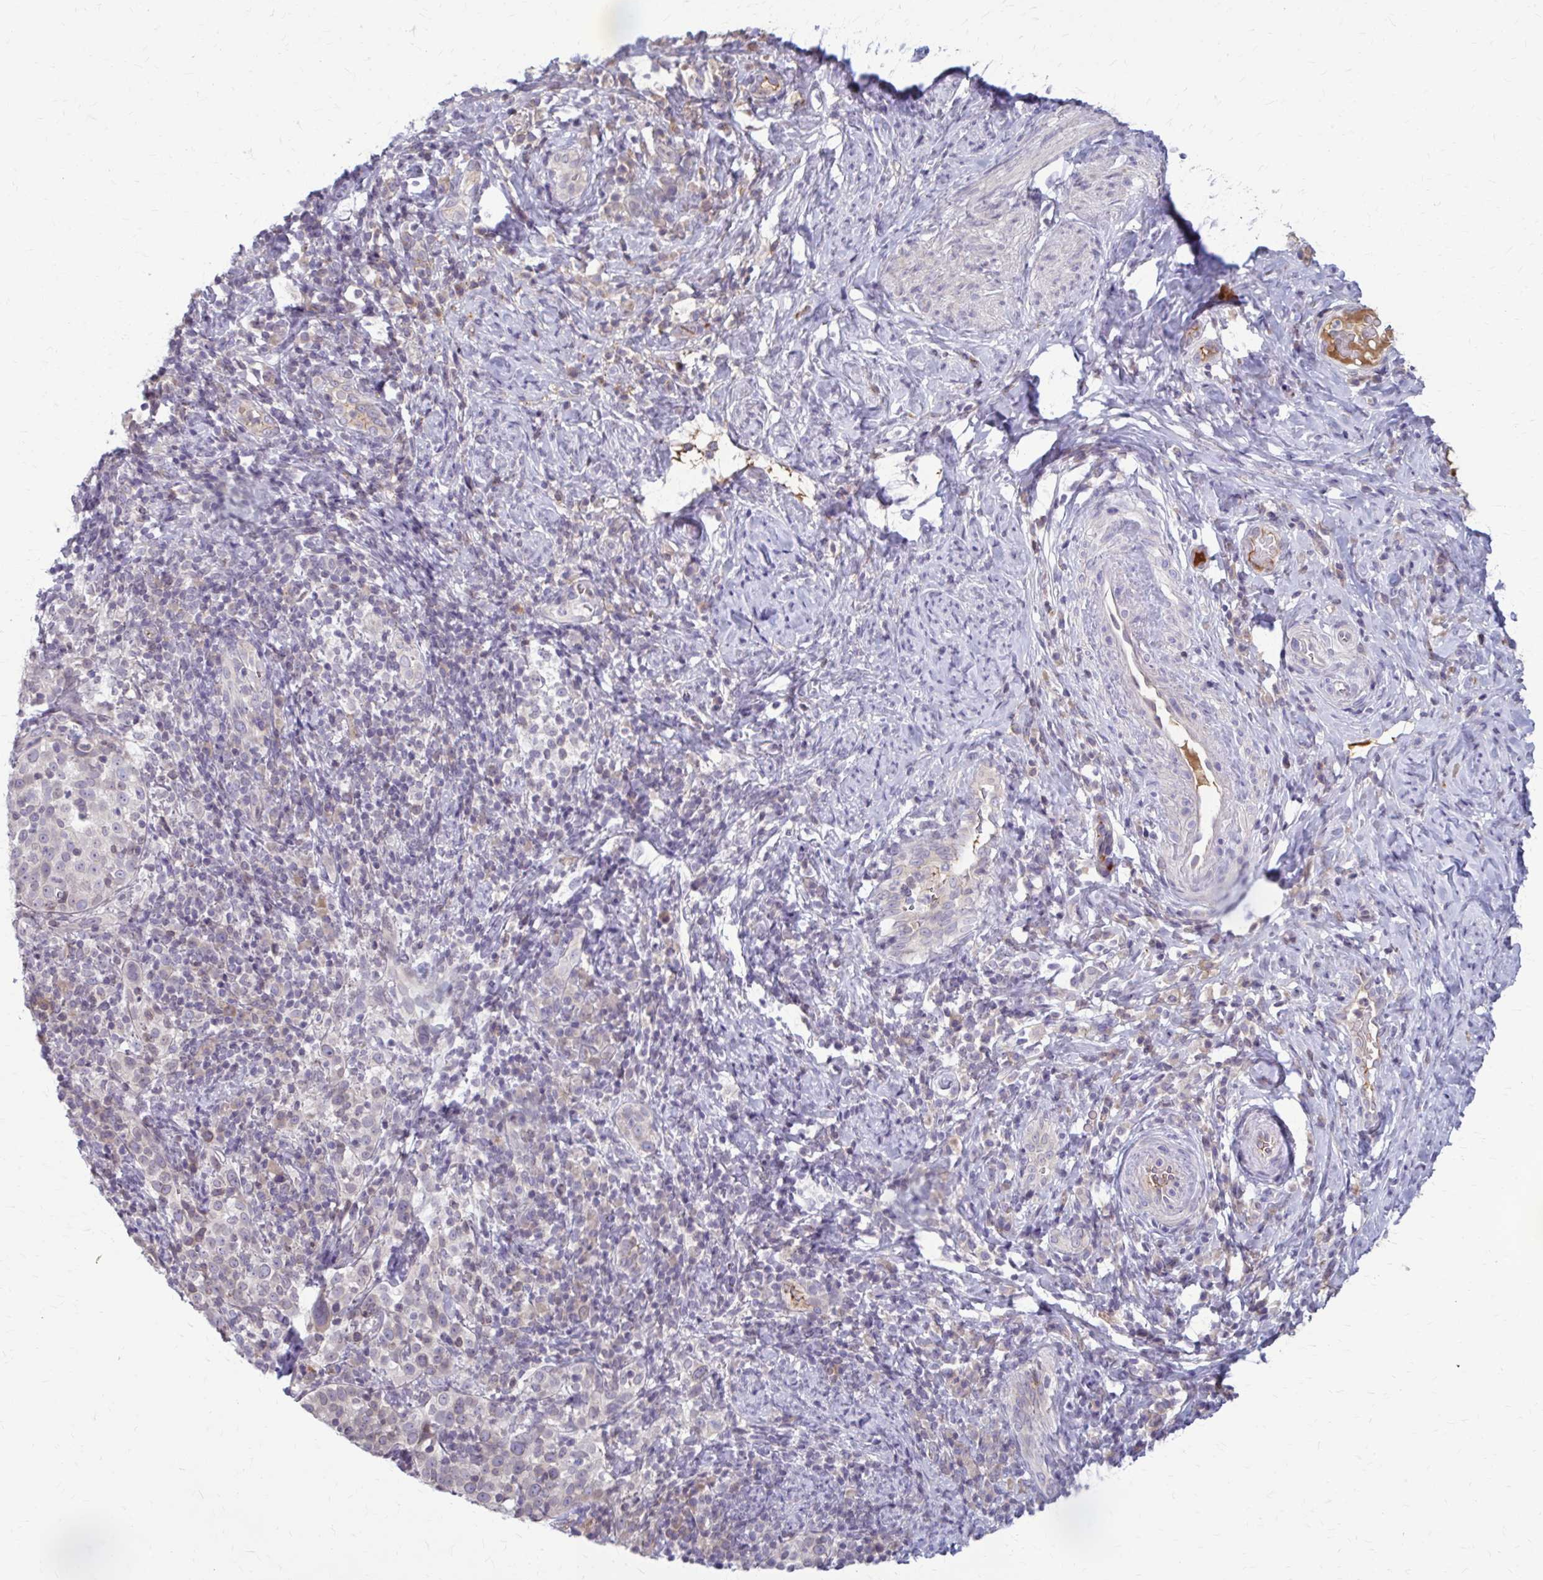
{"staining": {"intensity": "negative", "quantity": "none", "location": "none"}, "tissue": "cervical cancer", "cell_type": "Tumor cells", "image_type": "cancer", "snomed": [{"axis": "morphology", "description": "Squamous cell carcinoma, NOS"}, {"axis": "topography", "description": "Cervix"}], "caption": "The micrograph displays no significant expression in tumor cells of cervical cancer. Nuclei are stained in blue.", "gene": "MCRIP2", "patient": {"sex": "female", "age": 75}}